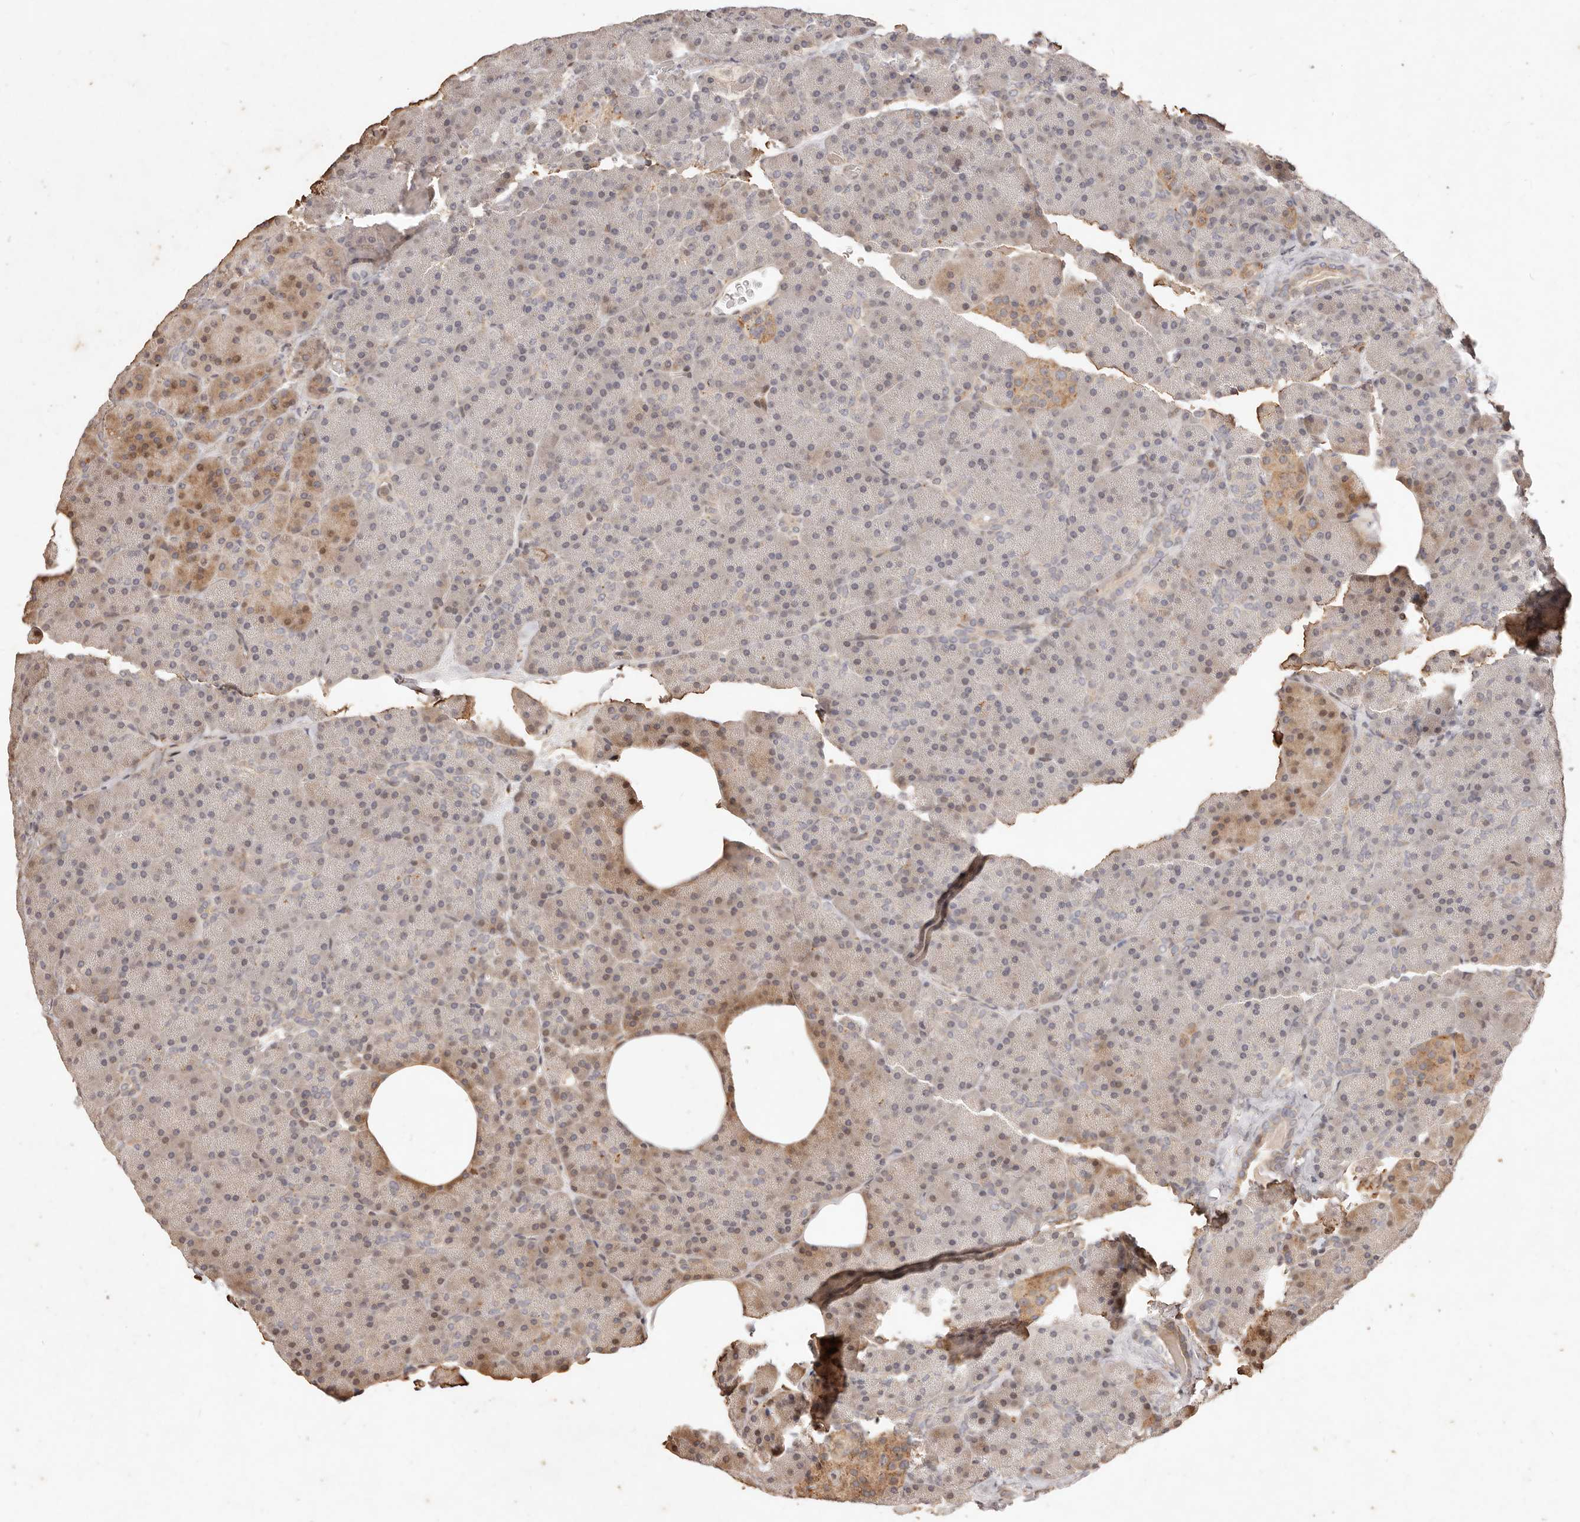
{"staining": {"intensity": "moderate", "quantity": "<25%", "location": "cytoplasmic/membranous"}, "tissue": "pancreas", "cell_type": "Exocrine glandular cells", "image_type": "normal", "snomed": [{"axis": "morphology", "description": "Normal tissue, NOS"}, {"axis": "morphology", "description": "Carcinoid, malignant, NOS"}, {"axis": "topography", "description": "Pancreas"}], "caption": "A low amount of moderate cytoplasmic/membranous staining is present in about <25% of exocrine glandular cells in unremarkable pancreas. (DAB (3,3'-diaminobenzidine) IHC, brown staining for protein, blue staining for nuclei).", "gene": "KIF9", "patient": {"sex": "female", "age": 35}}